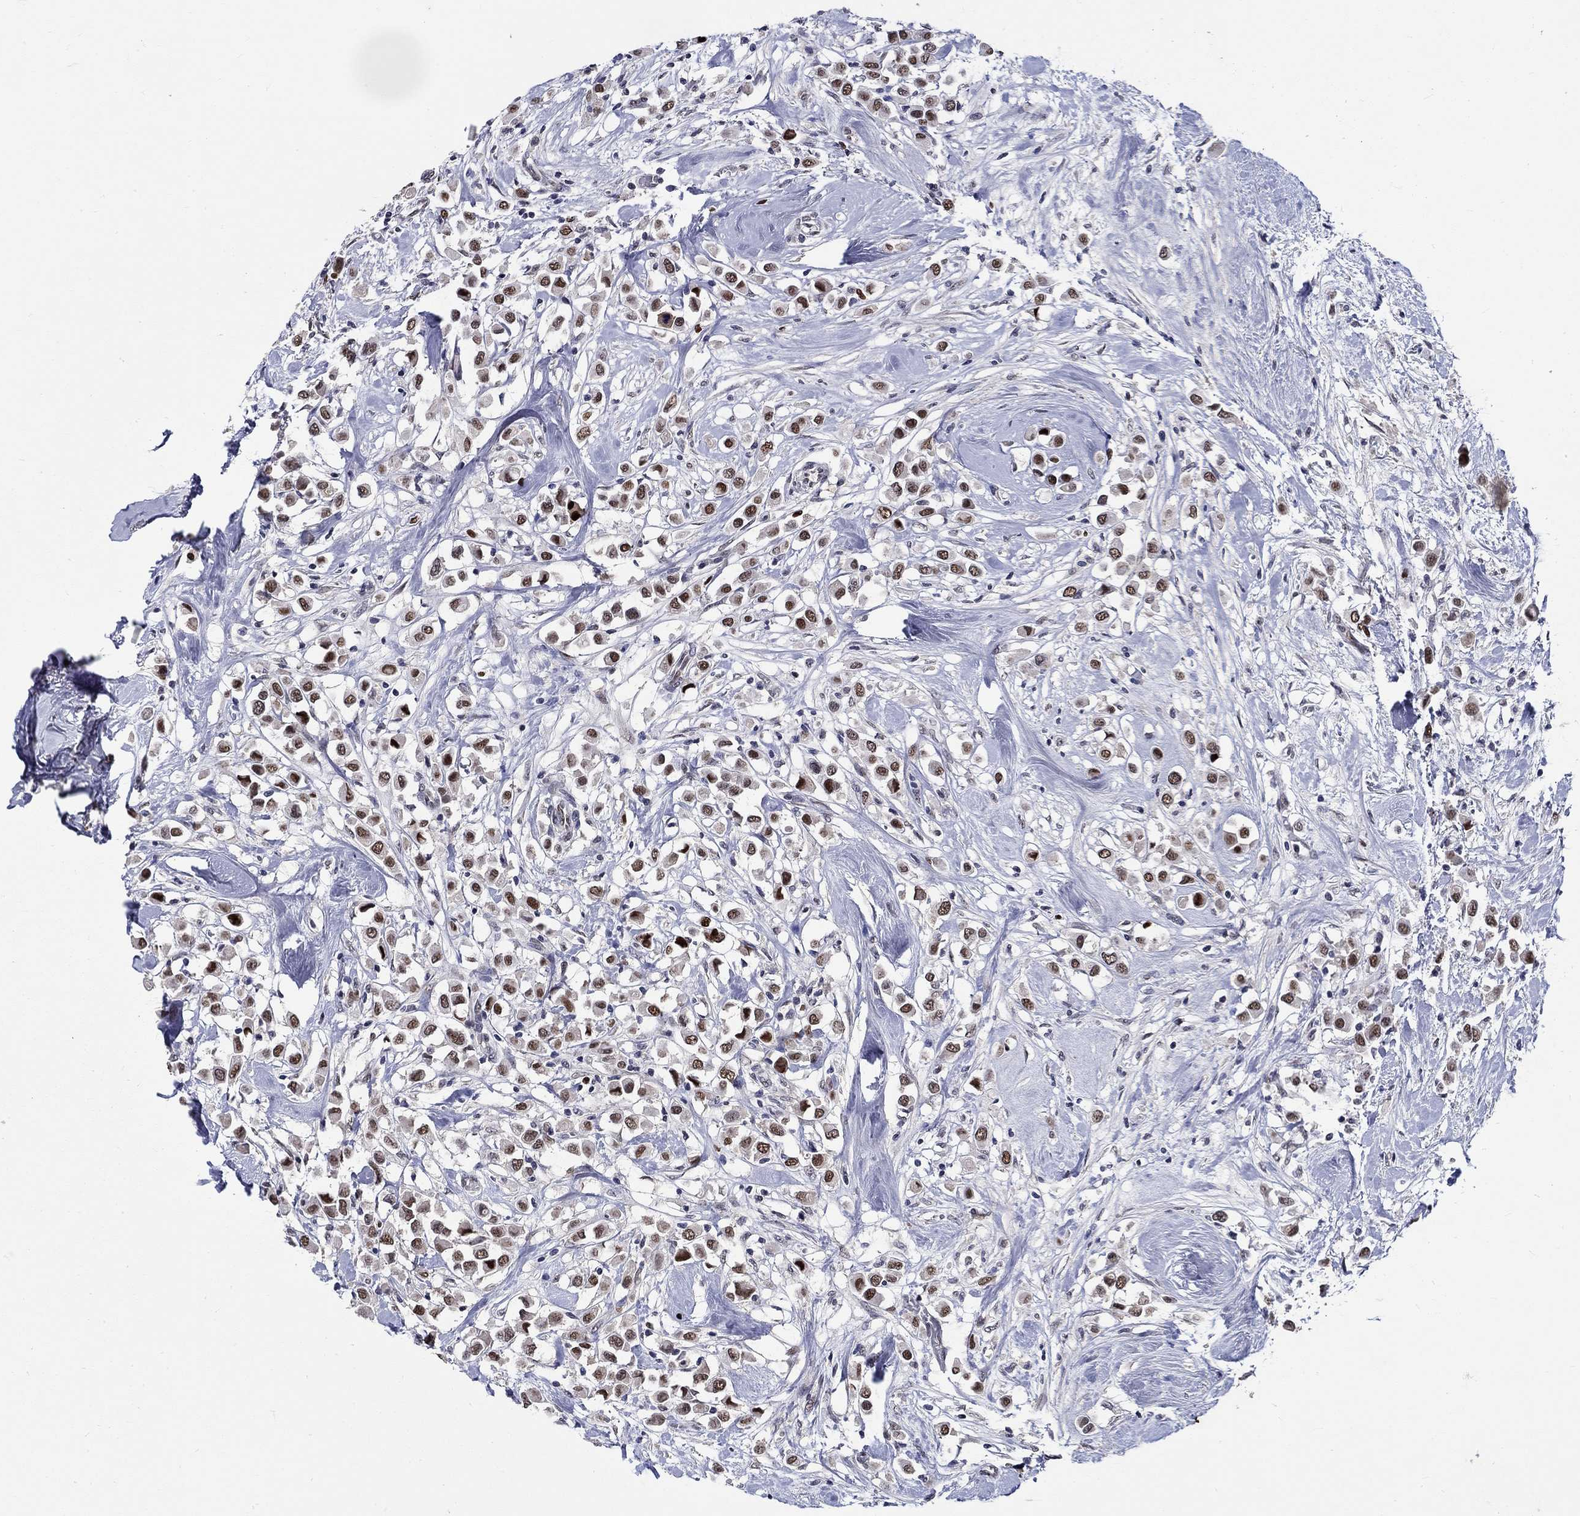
{"staining": {"intensity": "strong", "quantity": "25%-75%", "location": "nuclear"}, "tissue": "breast cancer", "cell_type": "Tumor cells", "image_type": "cancer", "snomed": [{"axis": "morphology", "description": "Duct carcinoma"}, {"axis": "topography", "description": "Breast"}], "caption": "Breast cancer stained with DAB immunohistochemistry (IHC) shows high levels of strong nuclear expression in about 25%-75% of tumor cells. (DAB IHC with brightfield microscopy, high magnification).", "gene": "GATA2", "patient": {"sex": "female", "age": 61}}